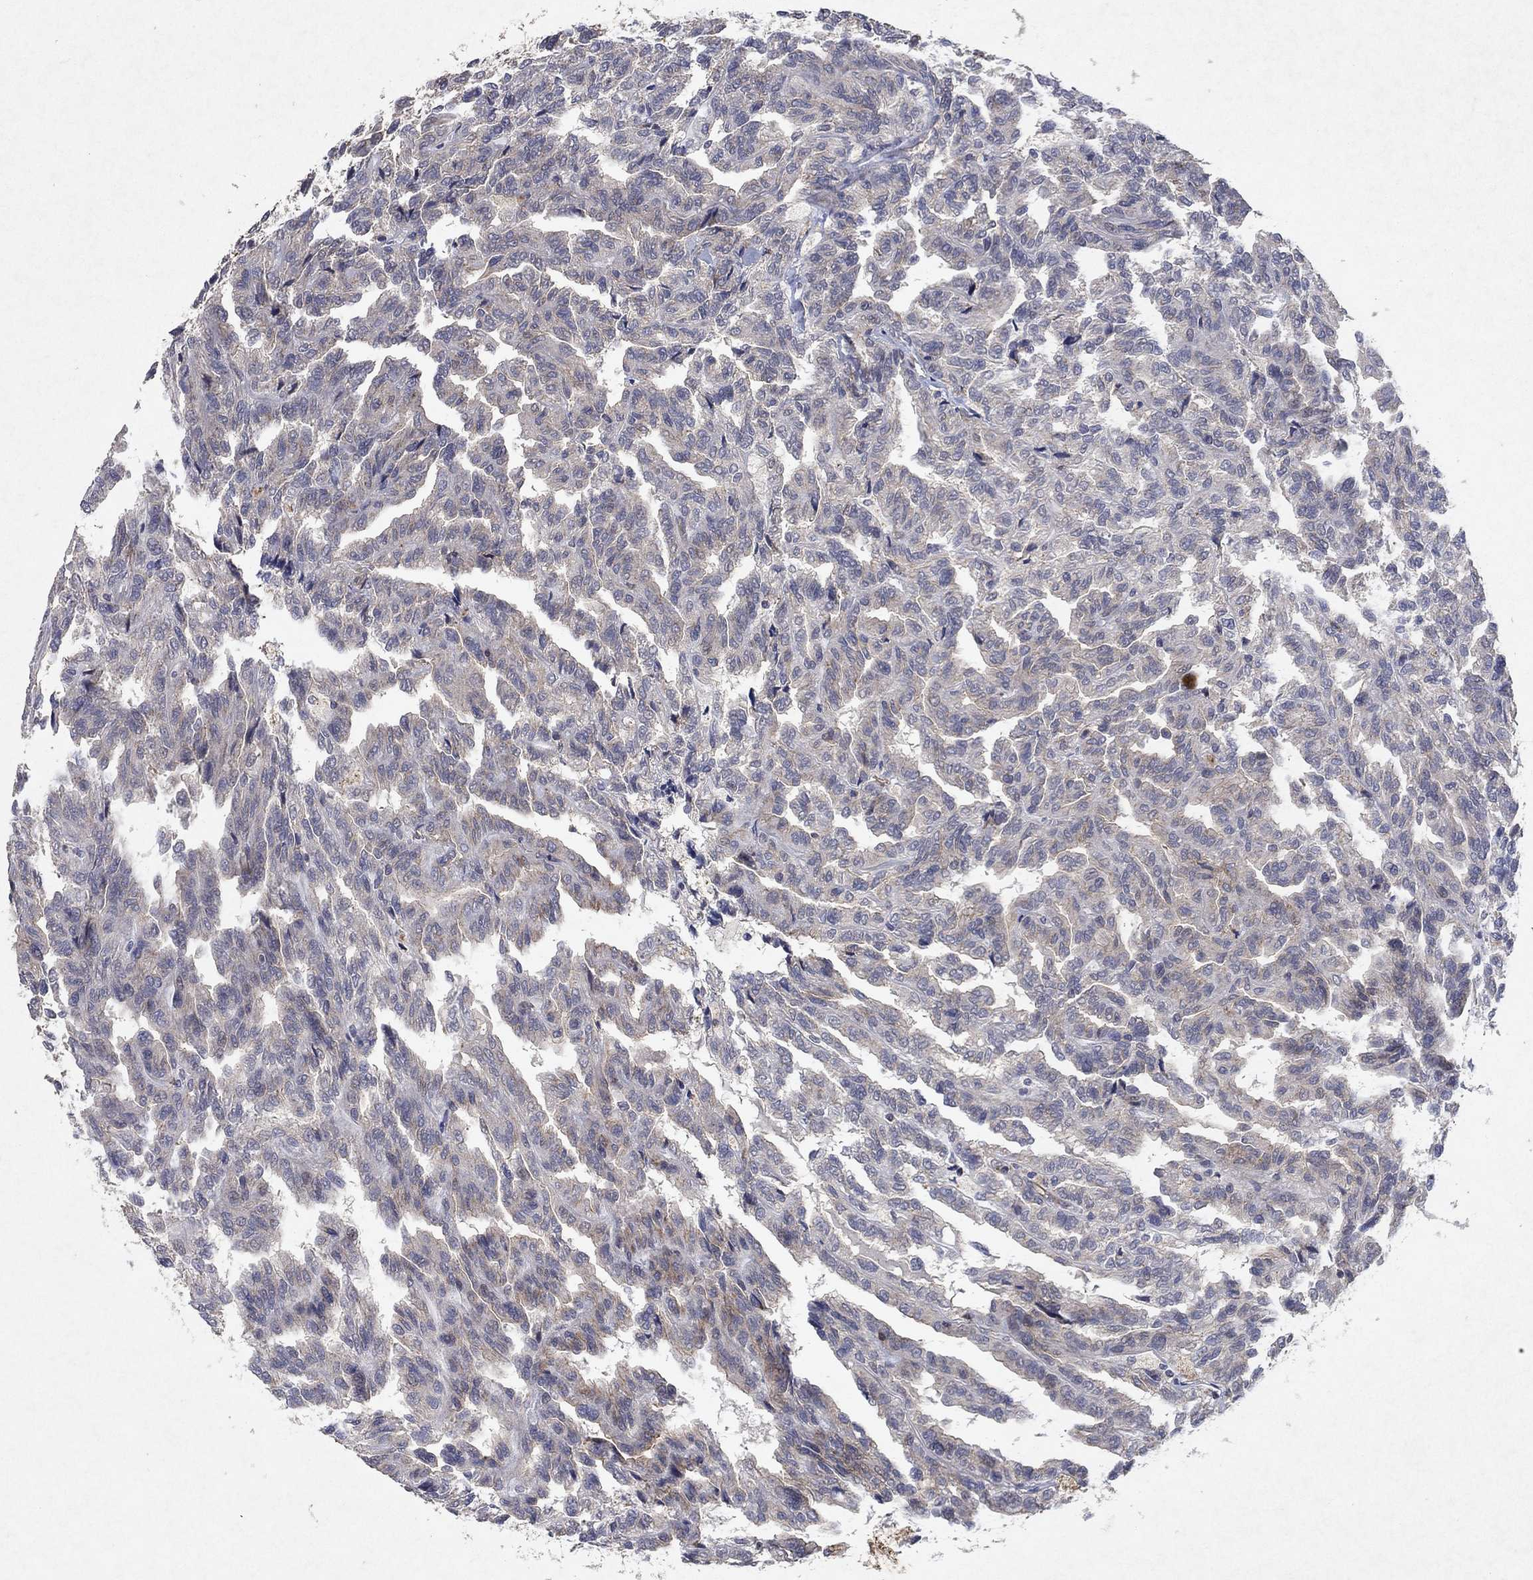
{"staining": {"intensity": "weak", "quantity": "25%-75%", "location": "cytoplasmic/membranous"}, "tissue": "renal cancer", "cell_type": "Tumor cells", "image_type": "cancer", "snomed": [{"axis": "morphology", "description": "Adenocarcinoma, NOS"}, {"axis": "topography", "description": "Kidney"}], "caption": "The photomicrograph reveals a brown stain indicating the presence of a protein in the cytoplasmic/membranous of tumor cells in adenocarcinoma (renal). Nuclei are stained in blue.", "gene": "FRG1", "patient": {"sex": "male", "age": 79}}